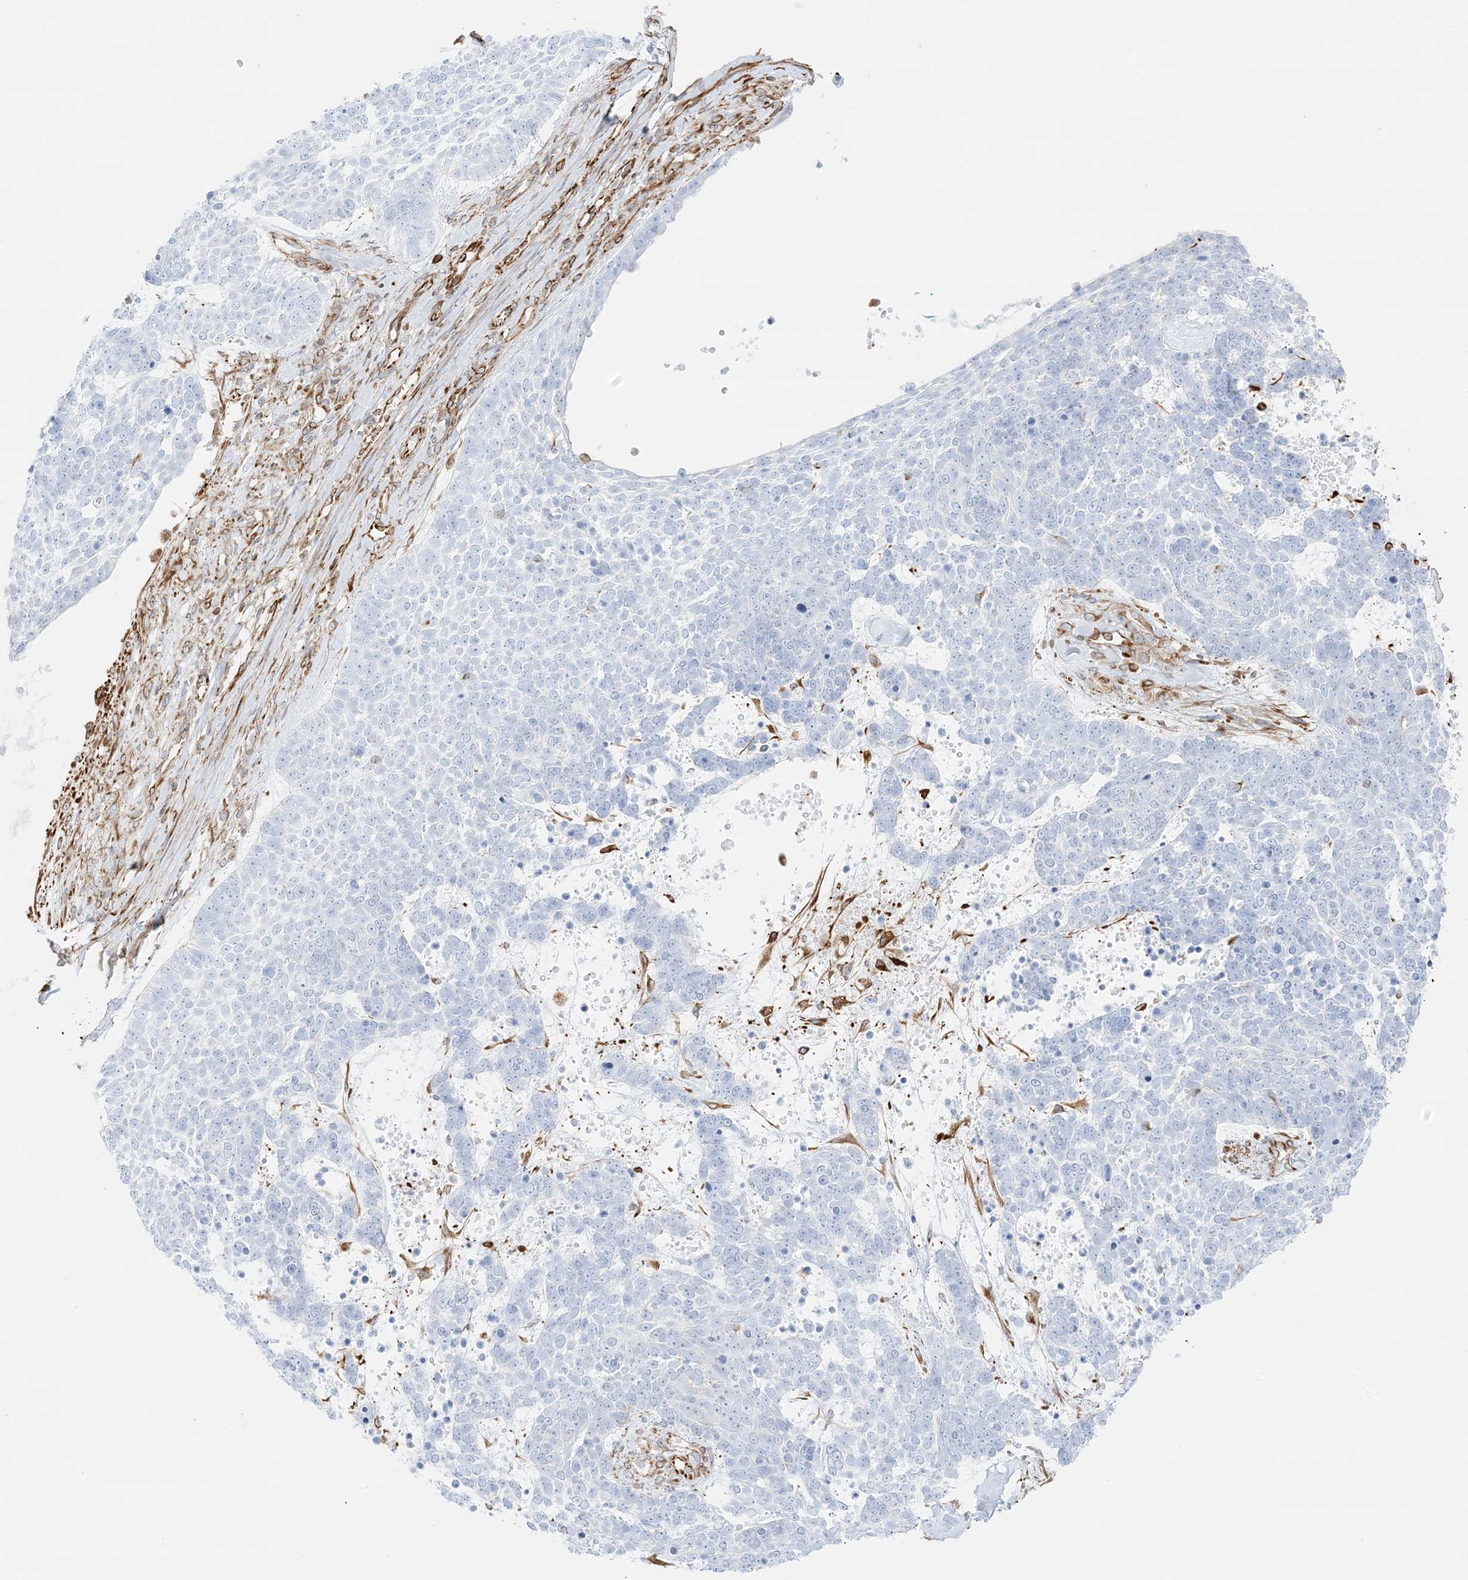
{"staining": {"intensity": "negative", "quantity": "none", "location": "none"}, "tissue": "skin cancer", "cell_type": "Tumor cells", "image_type": "cancer", "snomed": [{"axis": "morphology", "description": "Basal cell carcinoma"}, {"axis": "topography", "description": "Skin"}], "caption": "IHC image of basal cell carcinoma (skin) stained for a protein (brown), which displays no positivity in tumor cells. (DAB immunohistochemistry, high magnification).", "gene": "PID1", "patient": {"sex": "female", "age": 81}}